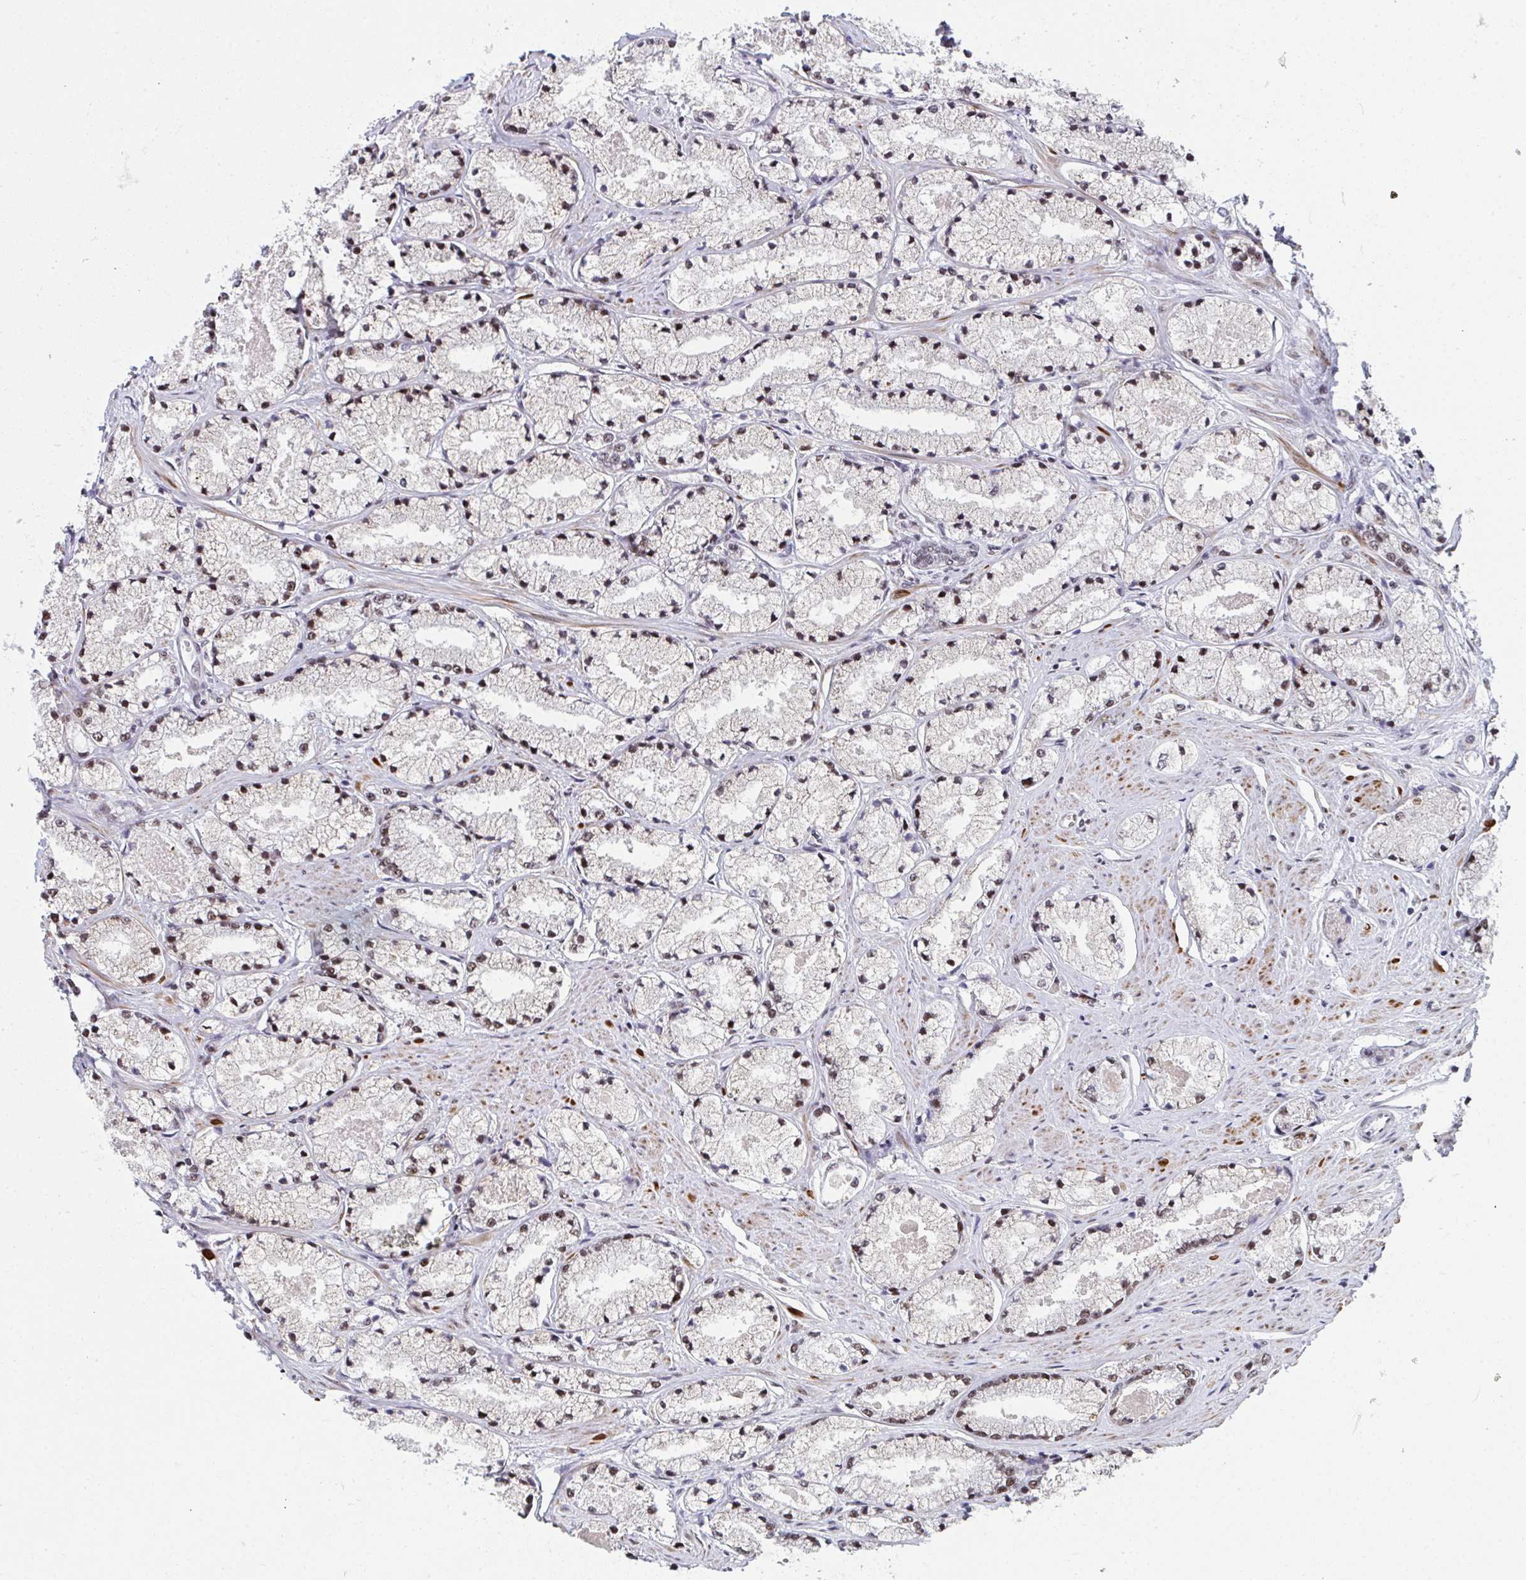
{"staining": {"intensity": "weak", "quantity": "25%-75%", "location": "nuclear"}, "tissue": "prostate cancer", "cell_type": "Tumor cells", "image_type": "cancer", "snomed": [{"axis": "morphology", "description": "Adenocarcinoma, High grade"}, {"axis": "topography", "description": "Prostate"}], "caption": "Prostate cancer (adenocarcinoma (high-grade)) tissue demonstrates weak nuclear positivity in about 25%-75% of tumor cells, visualized by immunohistochemistry.", "gene": "SNRNP70", "patient": {"sex": "male", "age": 63}}